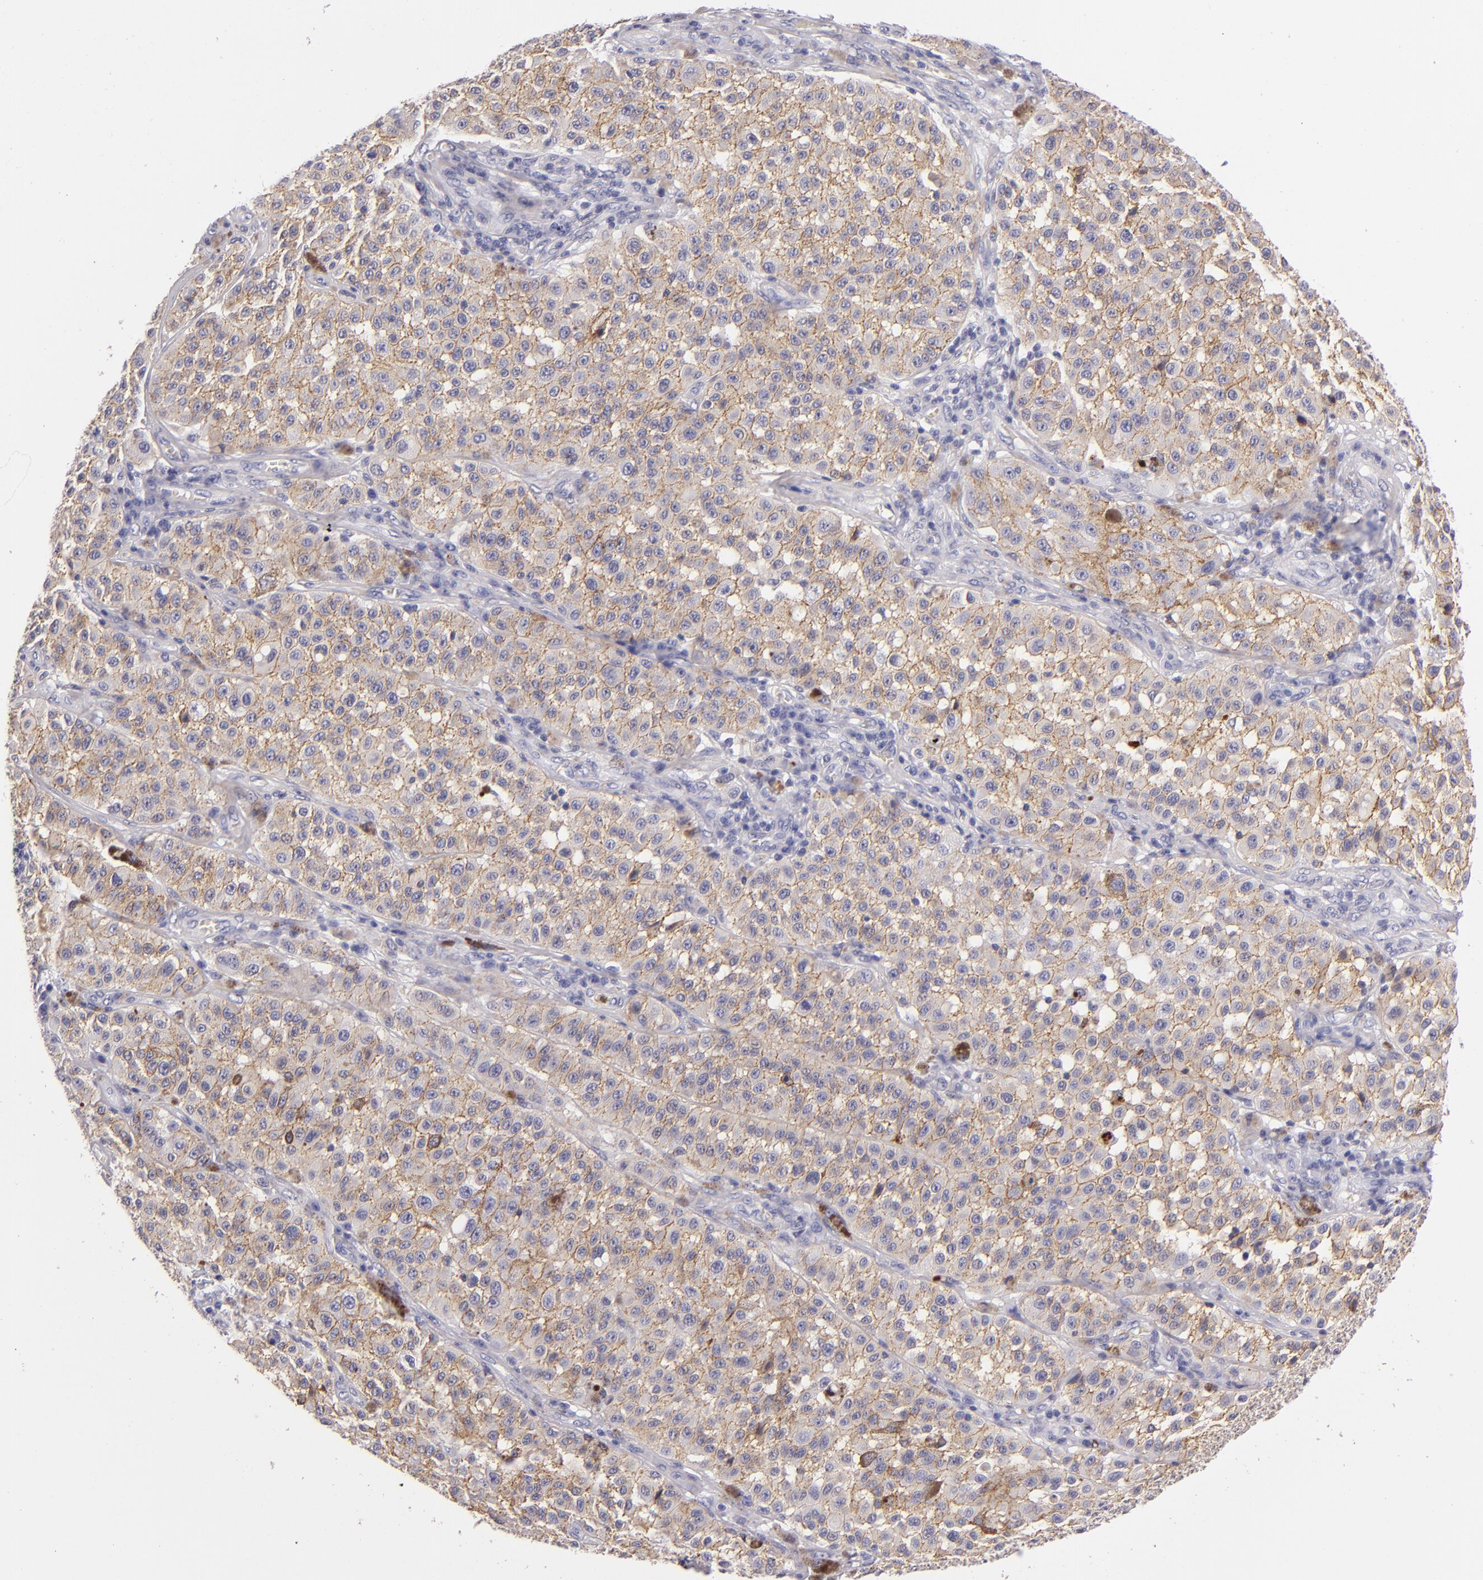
{"staining": {"intensity": "moderate", "quantity": "25%-75%", "location": "cytoplasmic/membranous"}, "tissue": "melanoma", "cell_type": "Tumor cells", "image_type": "cancer", "snomed": [{"axis": "morphology", "description": "Malignant melanoma, NOS"}, {"axis": "topography", "description": "Skin"}], "caption": "Immunohistochemistry (IHC) (DAB (3,3'-diaminobenzidine)) staining of melanoma demonstrates moderate cytoplasmic/membranous protein positivity in approximately 25%-75% of tumor cells.", "gene": "CDH3", "patient": {"sex": "female", "age": 64}}